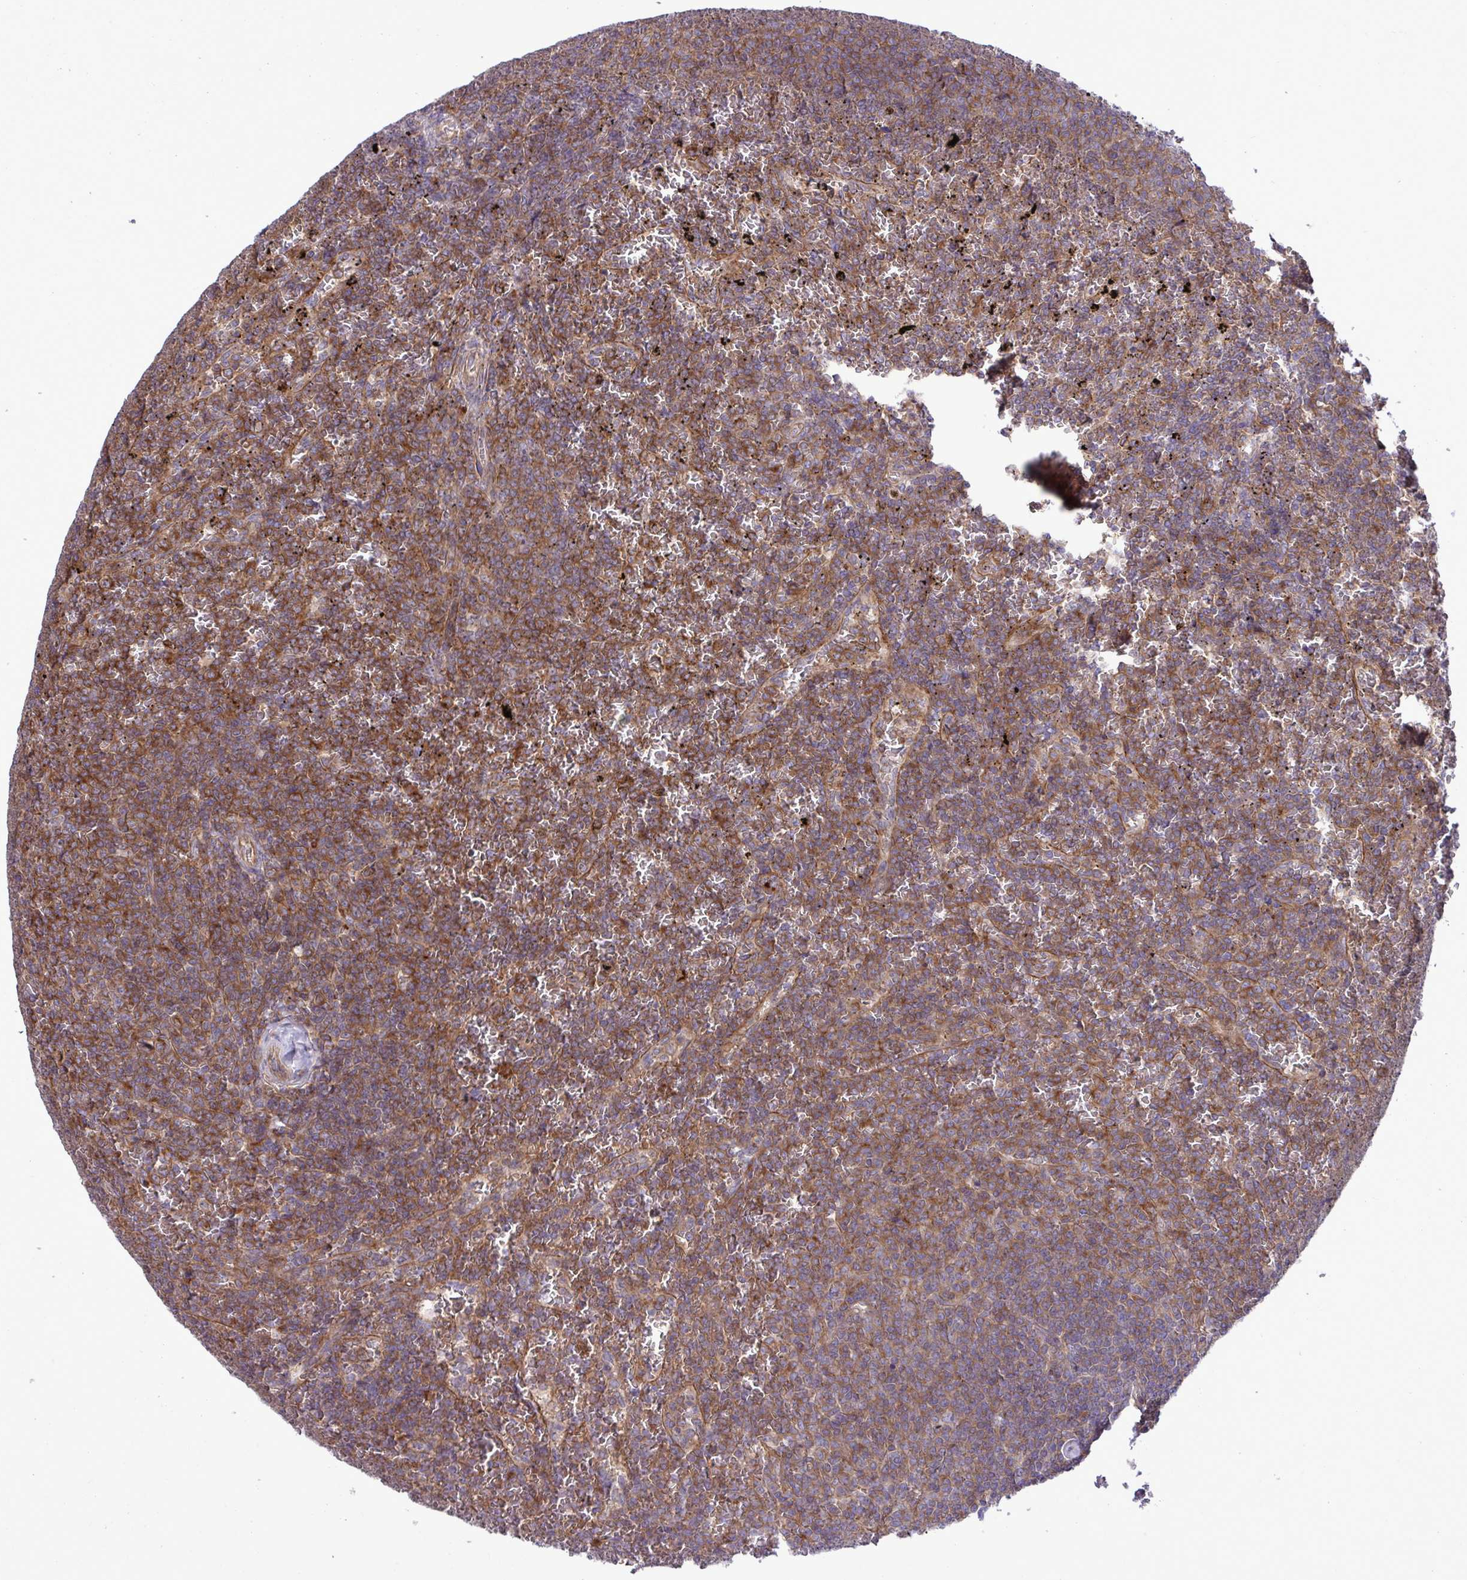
{"staining": {"intensity": "moderate", "quantity": ">75%", "location": "cytoplasmic/membranous"}, "tissue": "lymphoma", "cell_type": "Tumor cells", "image_type": "cancer", "snomed": [{"axis": "morphology", "description": "Malignant lymphoma, non-Hodgkin's type, Low grade"}, {"axis": "topography", "description": "Spleen"}], "caption": "DAB immunohistochemical staining of lymphoma demonstrates moderate cytoplasmic/membranous protein positivity in approximately >75% of tumor cells.", "gene": "GRB14", "patient": {"sex": "female", "age": 77}}